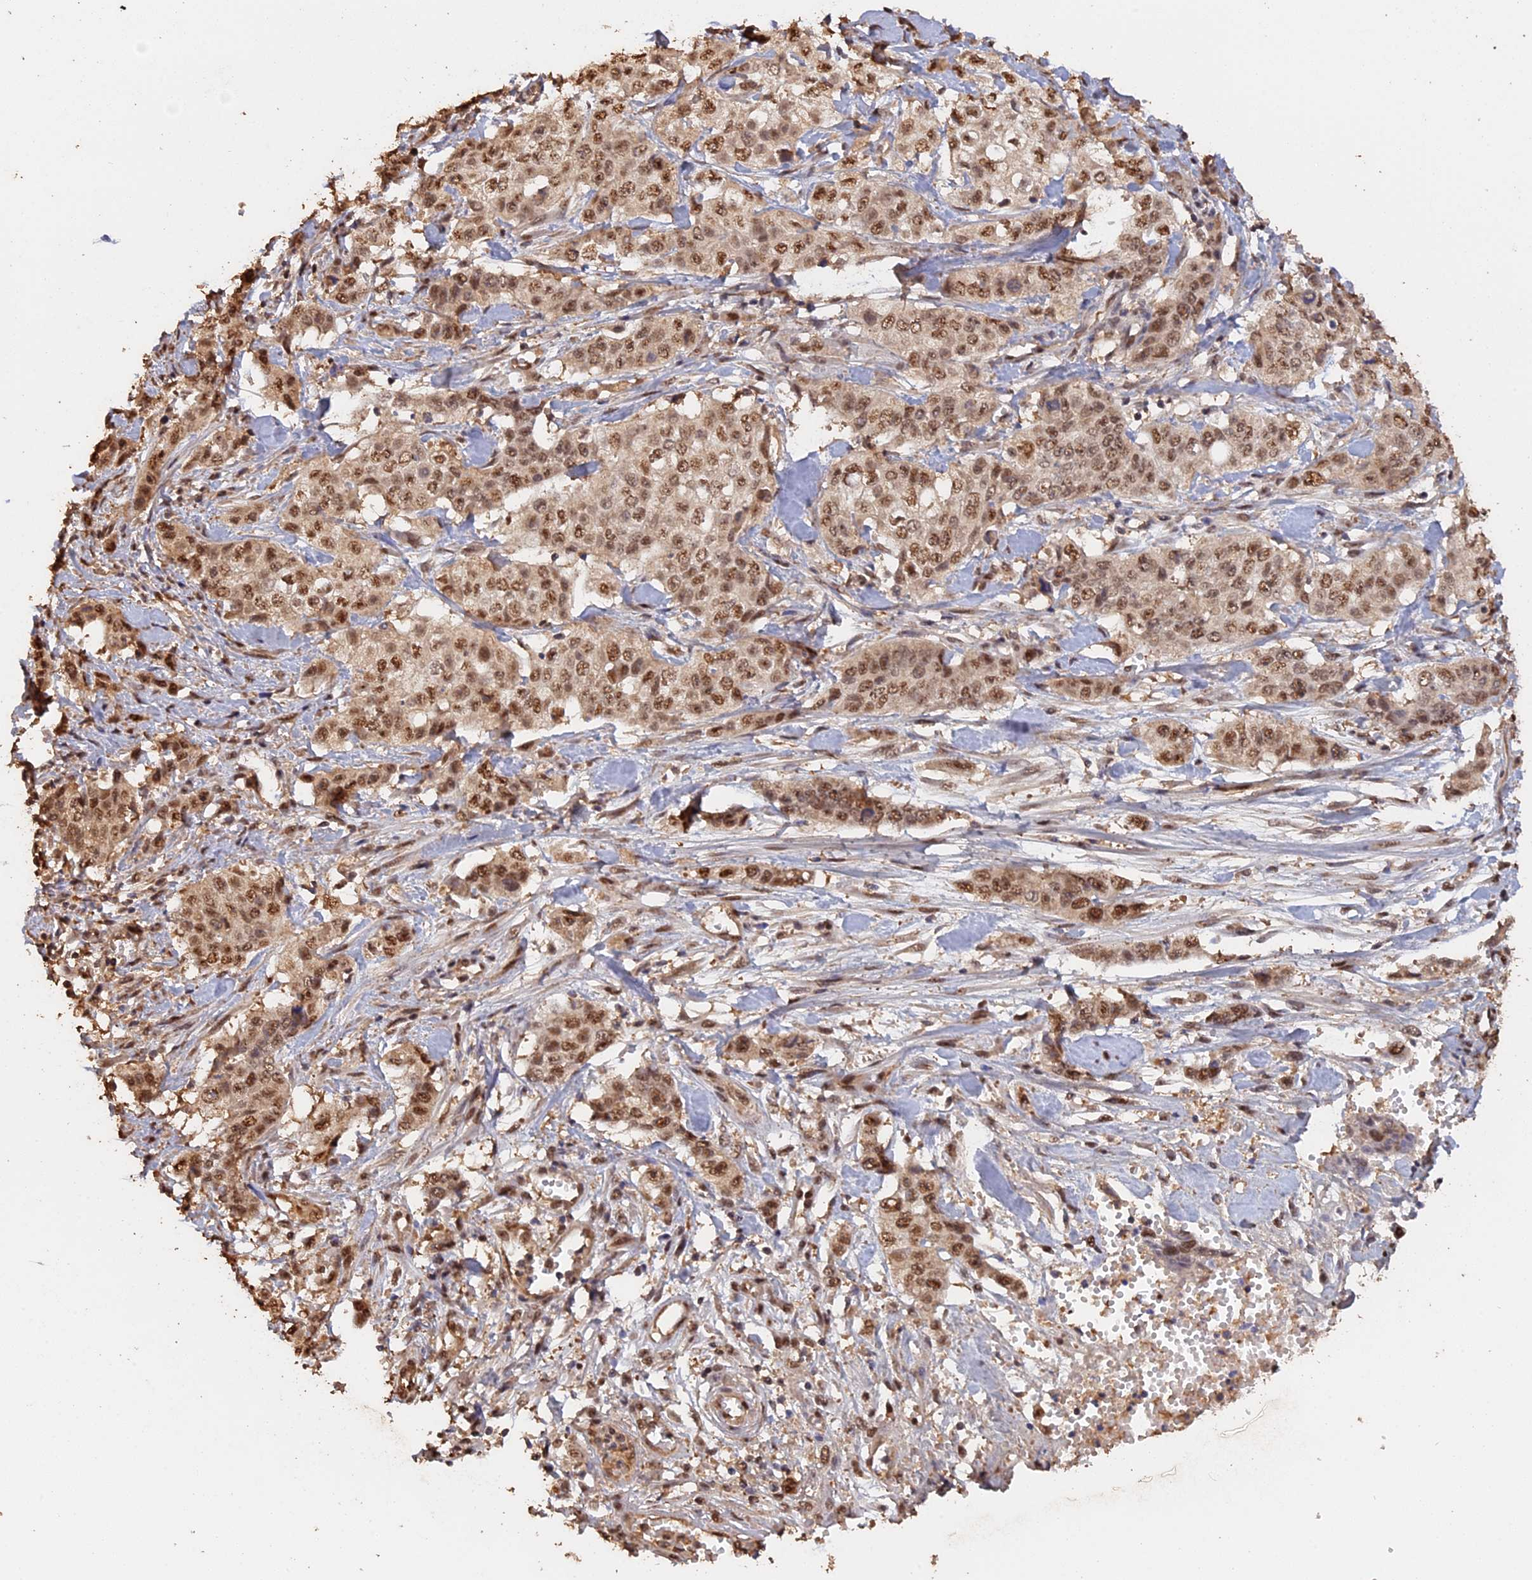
{"staining": {"intensity": "moderate", "quantity": ">75%", "location": "nuclear"}, "tissue": "stomach cancer", "cell_type": "Tumor cells", "image_type": "cancer", "snomed": [{"axis": "morphology", "description": "Adenocarcinoma, NOS"}, {"axis": "topography", "description": "Stomach, upper"}], "caption": "Human adenocarcinoma (stomach) stained for a protein (brown) shows moderate nuclear positive staining in approximately >75% of tumor cells.", "gene": "PSMC6", "patient": {"sex": "male", "age": 62}}